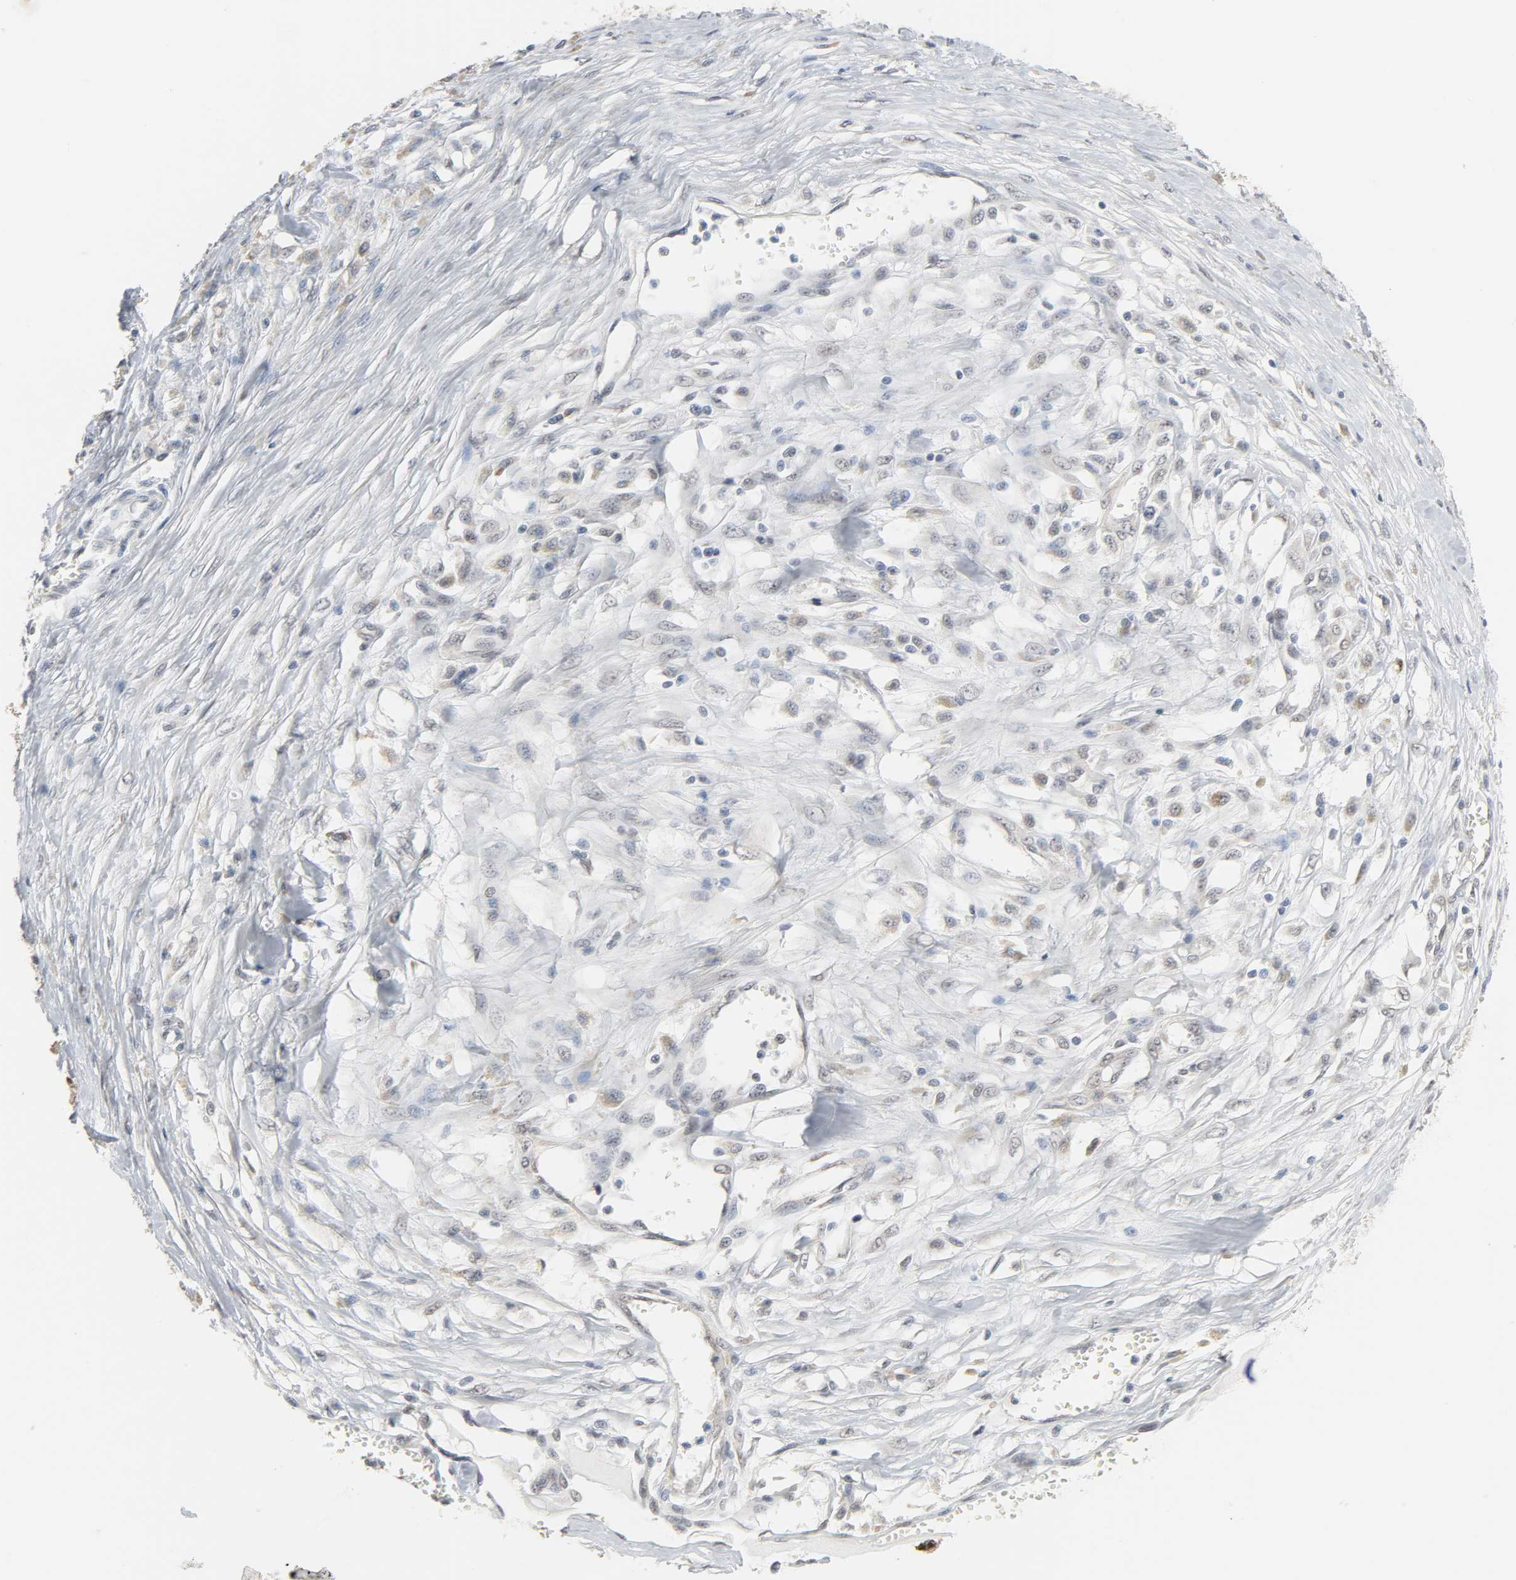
{"staining": {"intensity": "negative", "quantity": "none", "location": "none"}, "tissue": "melanoma", "cell_type": "Tumor cells", "image_type": "cancer", "snomed": [{"axis": "morphology", "description": "Malignant melanoma, Metastatic site"}, {"axis": "topography", "description": "Lymph node"}], "caption": "Immunohistochemistry (IHC) micrograph of human melanoma stained for a protein (brown), which exhibits no staining in tumor cells.", "gene": "ACSS2", "patient": {"sex": "male", "age": 59}}